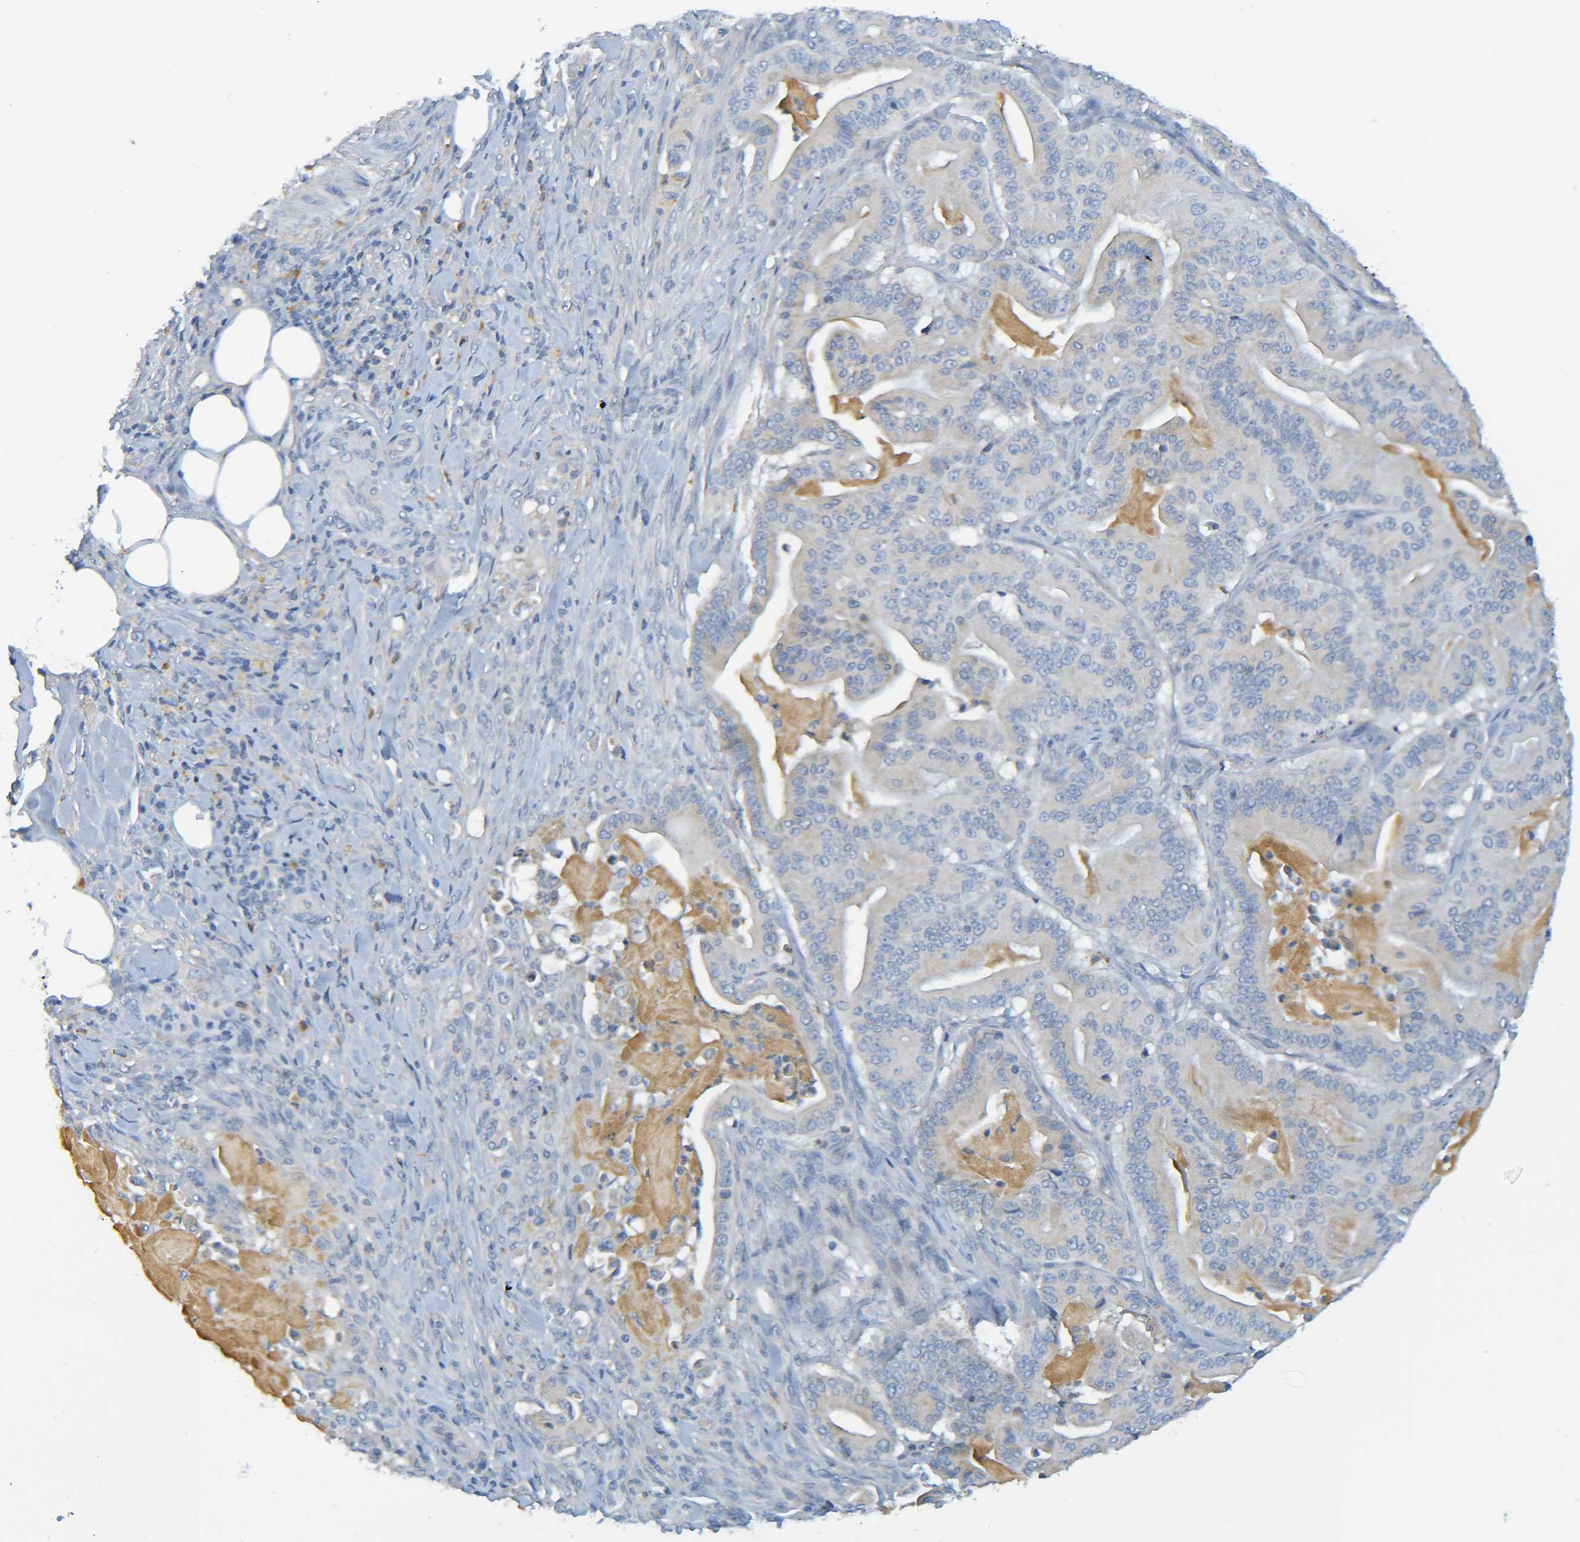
{"staining": {"intensity": "negative", "quantity": "none", "location": "none"}, "tissue": "pancreatic cancer", "cell_type": "Tumor cells", "image_type": "cancer", "snomed": [{"axis": "morphology", "description": "Adenocarcinoma, NOS"}, {"axis": "topography", "description": "Pancreas"}], "caption": "Tumor cells are negative for protein expression in human pancreatic adenocarcinoma. Nuclei are stained in blue.", "gene": "C1QA", "patient": {"sex": "male", "age": 63}}